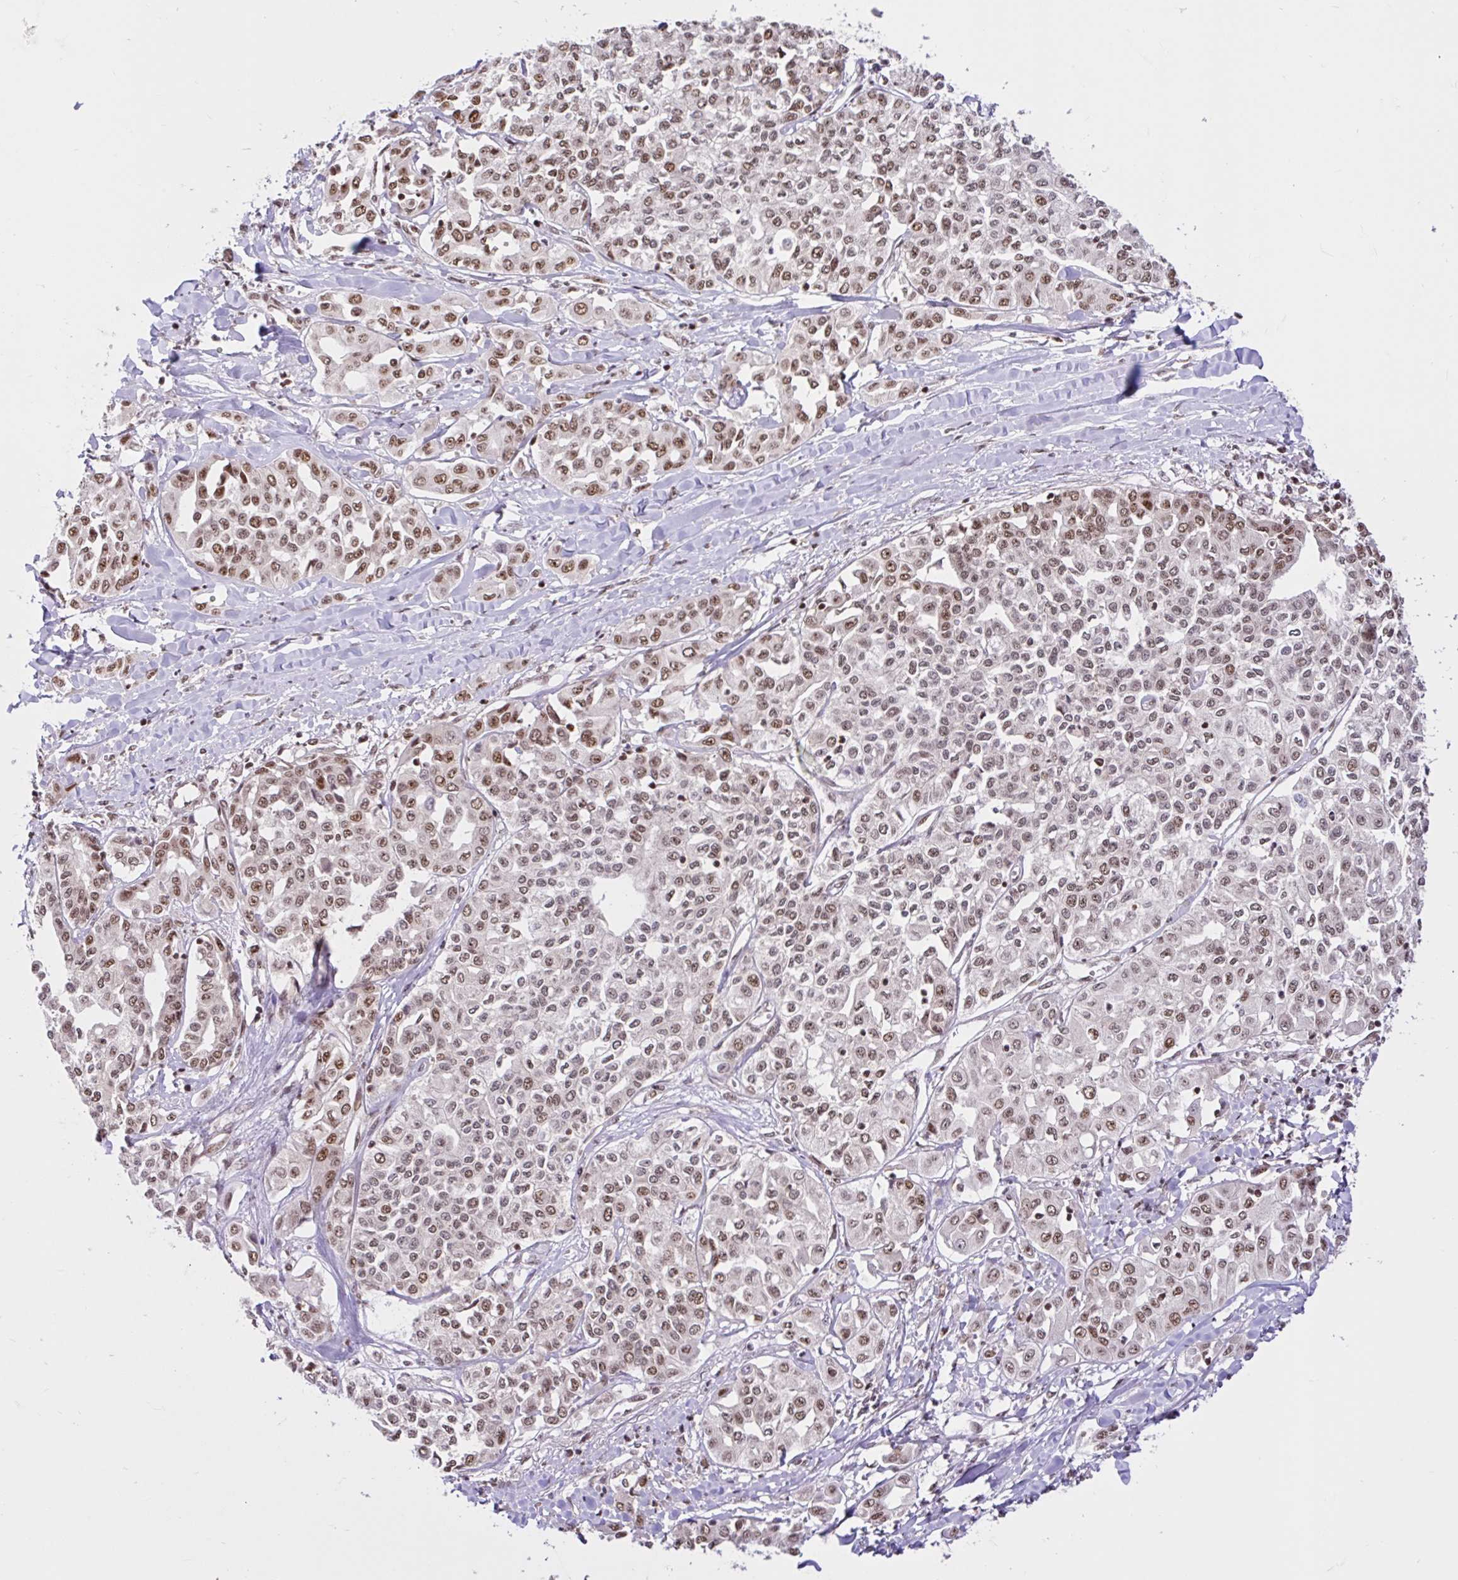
{"staining": {"intensity": "weak", "quantity": ">75%", "location": "nuclear"}, "tissue": "liver cancer", "cell_type": "Tumor cells", "image_type": "cancer", "snomed": [{"axis": "morphology", "description": "Cholangiocarcinoma"}, {"axis": "topography", "description": "Liver"}], "caption": "IHC of human liver cancer shows low levels of weak nuclear positivity in about >75% of tumor cells.", "gene": "CCDC12", "patient": {"sex": "female", "age": 77}}